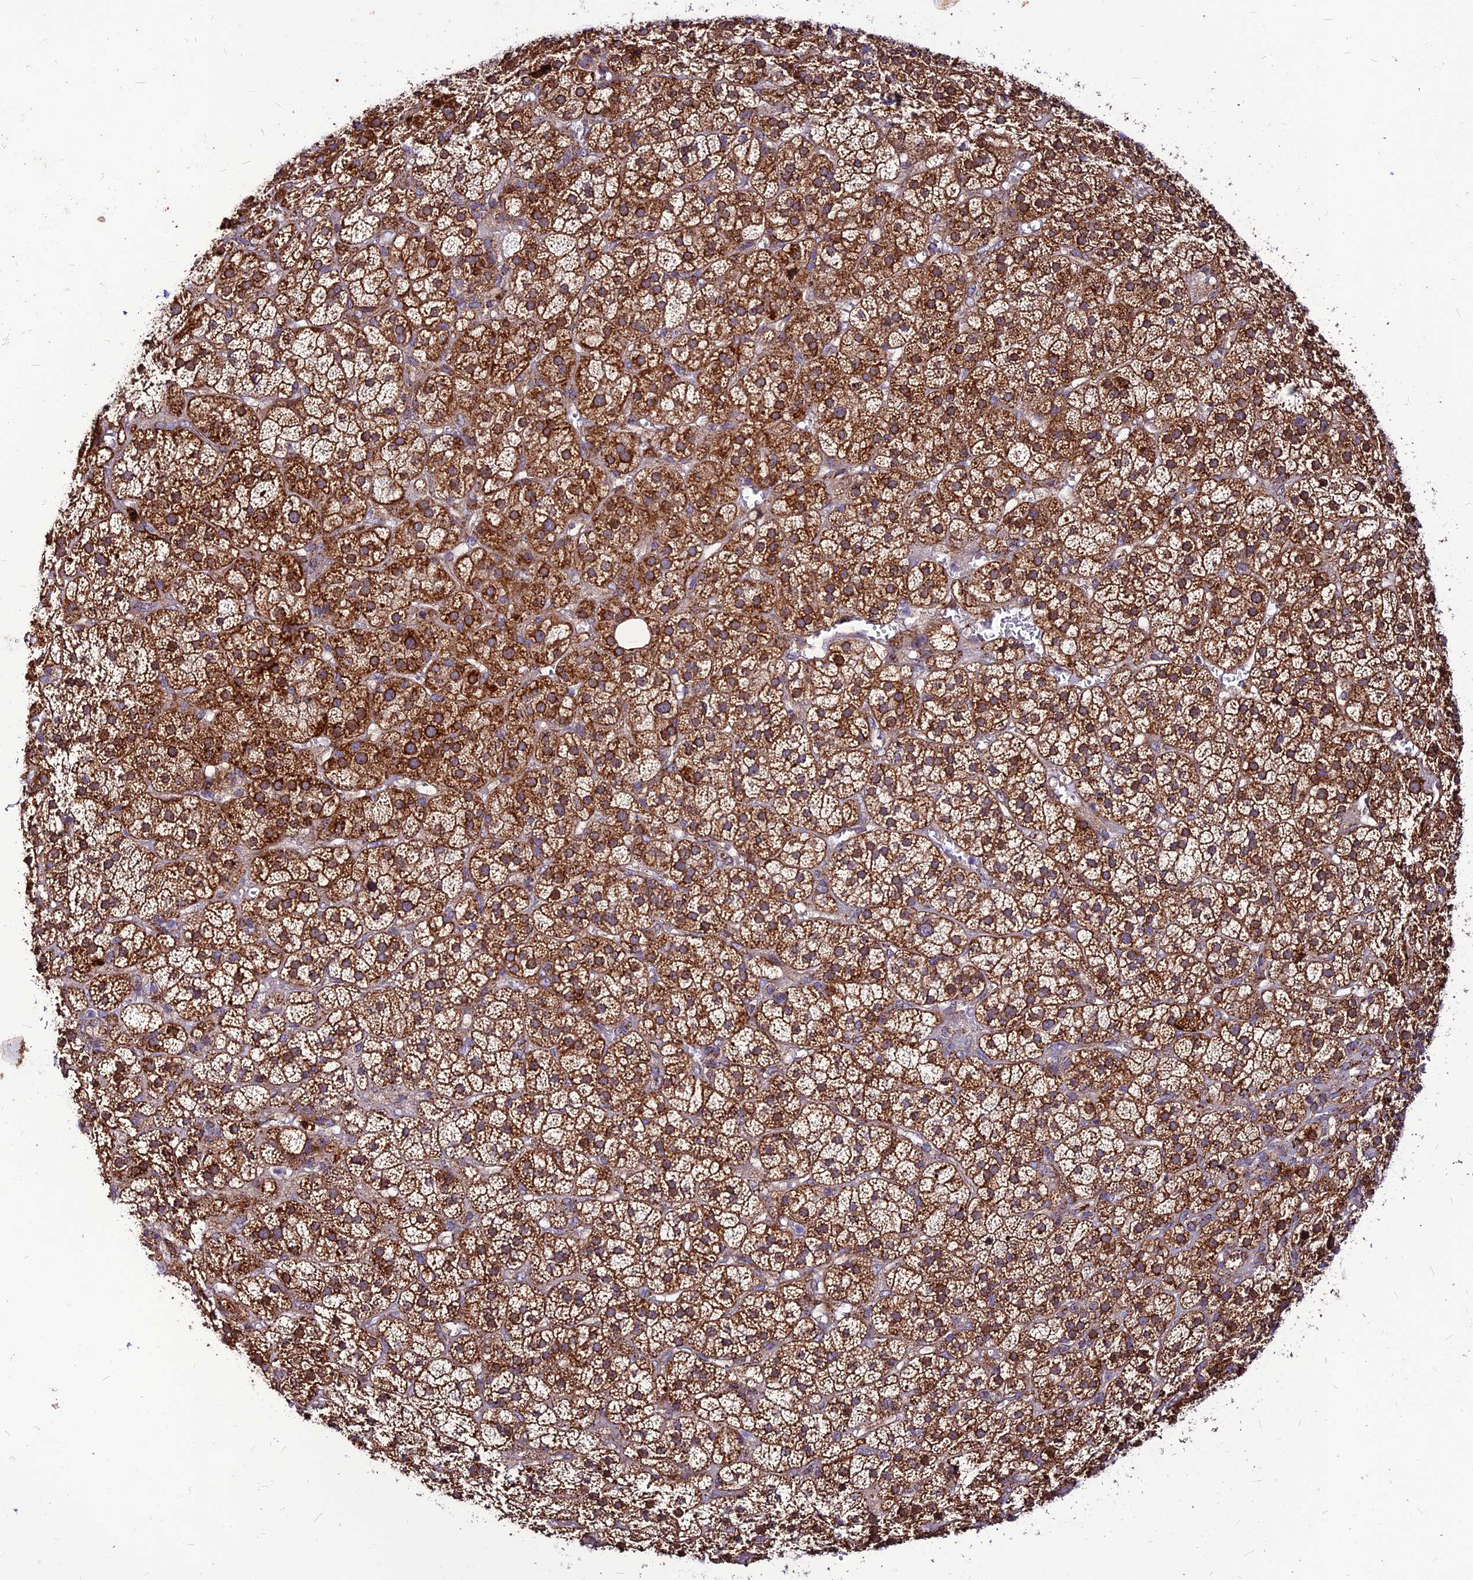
{"staining": {"intensity": "strong", "quantity": ">75%", "location": "cytoplasmic/membranous"}, "tissue": "adrenal gland", "cell_type": "Glandular cells", "image_type": "normal", "snomed": [{"axis": "morphology", "description": "Normal tissue, NOS"}, {"axis": "topography", "description": "Adrenal gland"}], "caption": "Strong cytoplasmic/membranous protein staining is identified in about >75% of glandular cells in adrenal gland.", "gene": "ECI1", "patient": {"sex": "female", "age": 70}}